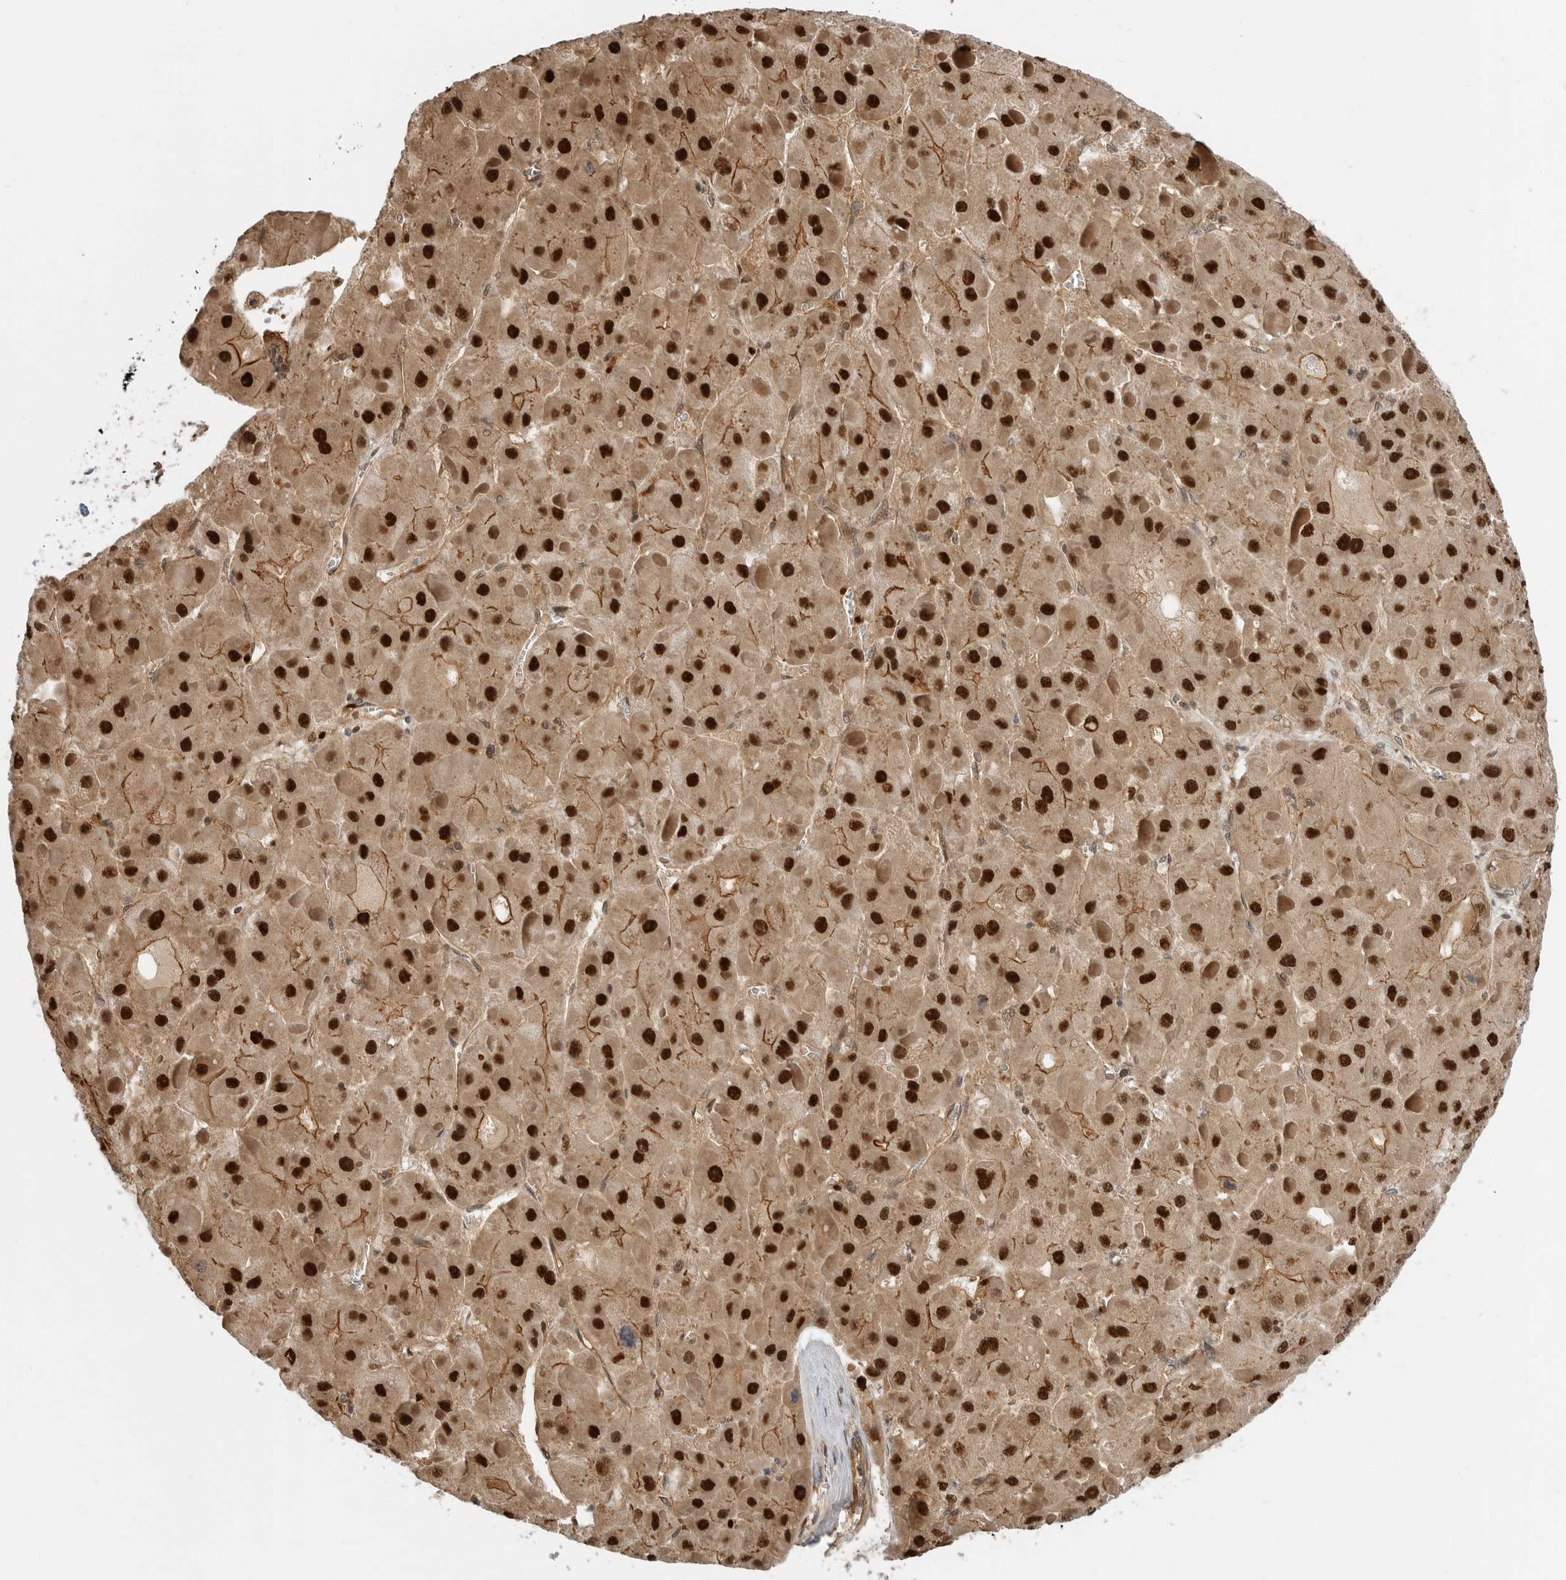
{"staining": {"intensity": "strong", "quantity": ">75%", "location": "cytoplasmic/membranous,nuclear"}, "tissue": "liver cancer", "cell_type": "Tumor cells", "image_type": "cancer", "snomed": [{"axis": "morphology", "description": "Carcinoma, Hepatocellular, NOS"}, {"axis": "topography", "description": "Liver"}], "caption": "Liver hepatocellular carcinoma stained with immunohistochemistry (IHC) reveals strong cytoplasmic/membranous and nuclear expression in approximately >75% of tumor cells.", "gene": "STRAP", "patient": {"sex": "female", "age": 73}}